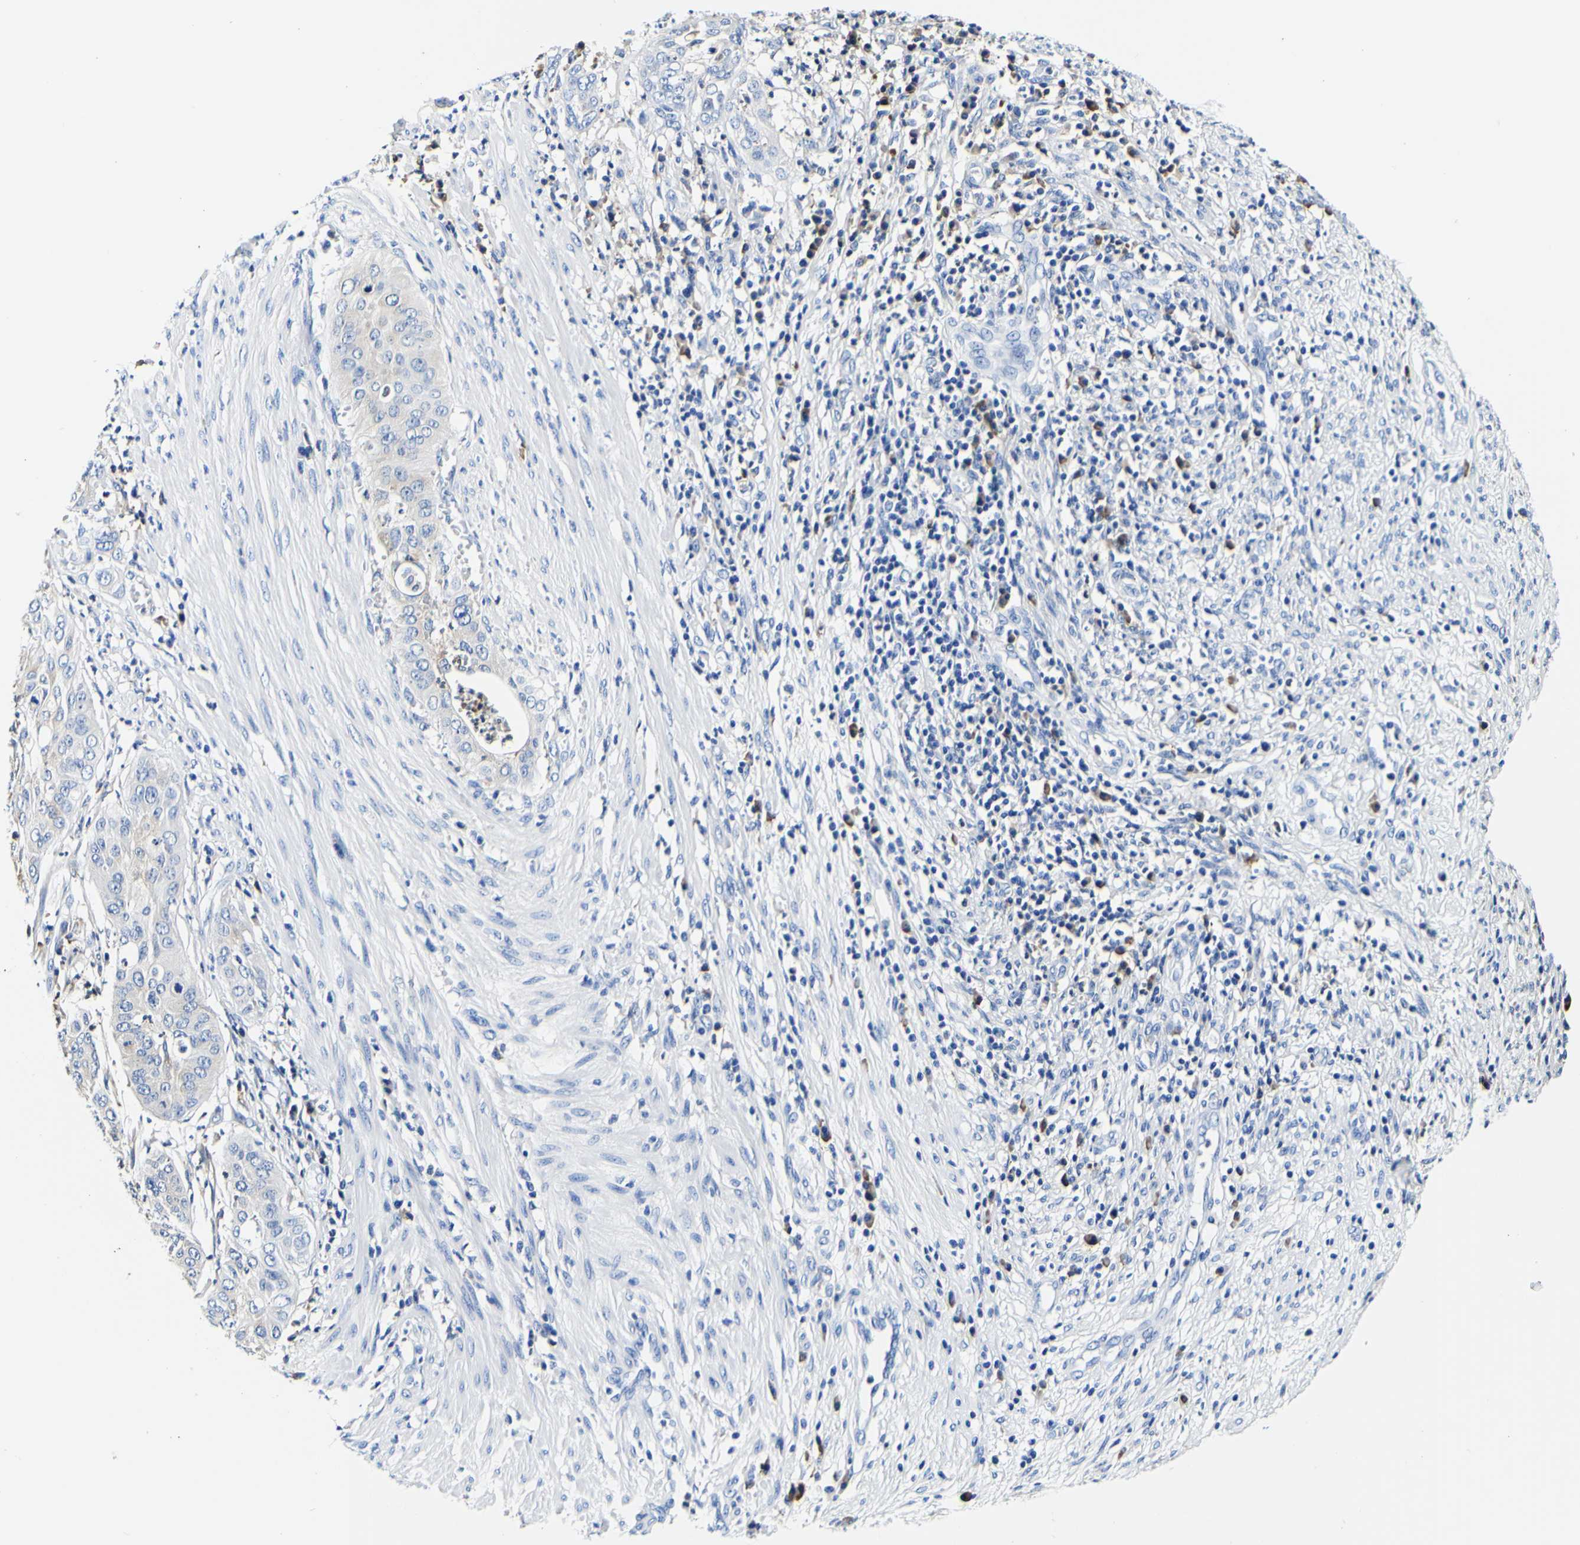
{"staining": {"intensity": "negative", "quantity": "none", "location": "none"}, "tissue": "cervical cancer", "cell_type": "Tumor cells", "image_type": "cancer", "snomed": [{"axis": "morphology", "description": "Normal tissue, NOS"}, {"axis": "morphology", "description": "Squamous cell carcinoma, NOS"}, {"axis": "topography", "description": "Cervix"}], "caption": "Immunohistochemical staining of human squamous cell carcinoma (cervical) displays no significant staining in tumor cells.", "gene": "P4HB", "patient": {"sex": "female", "age": 39}}